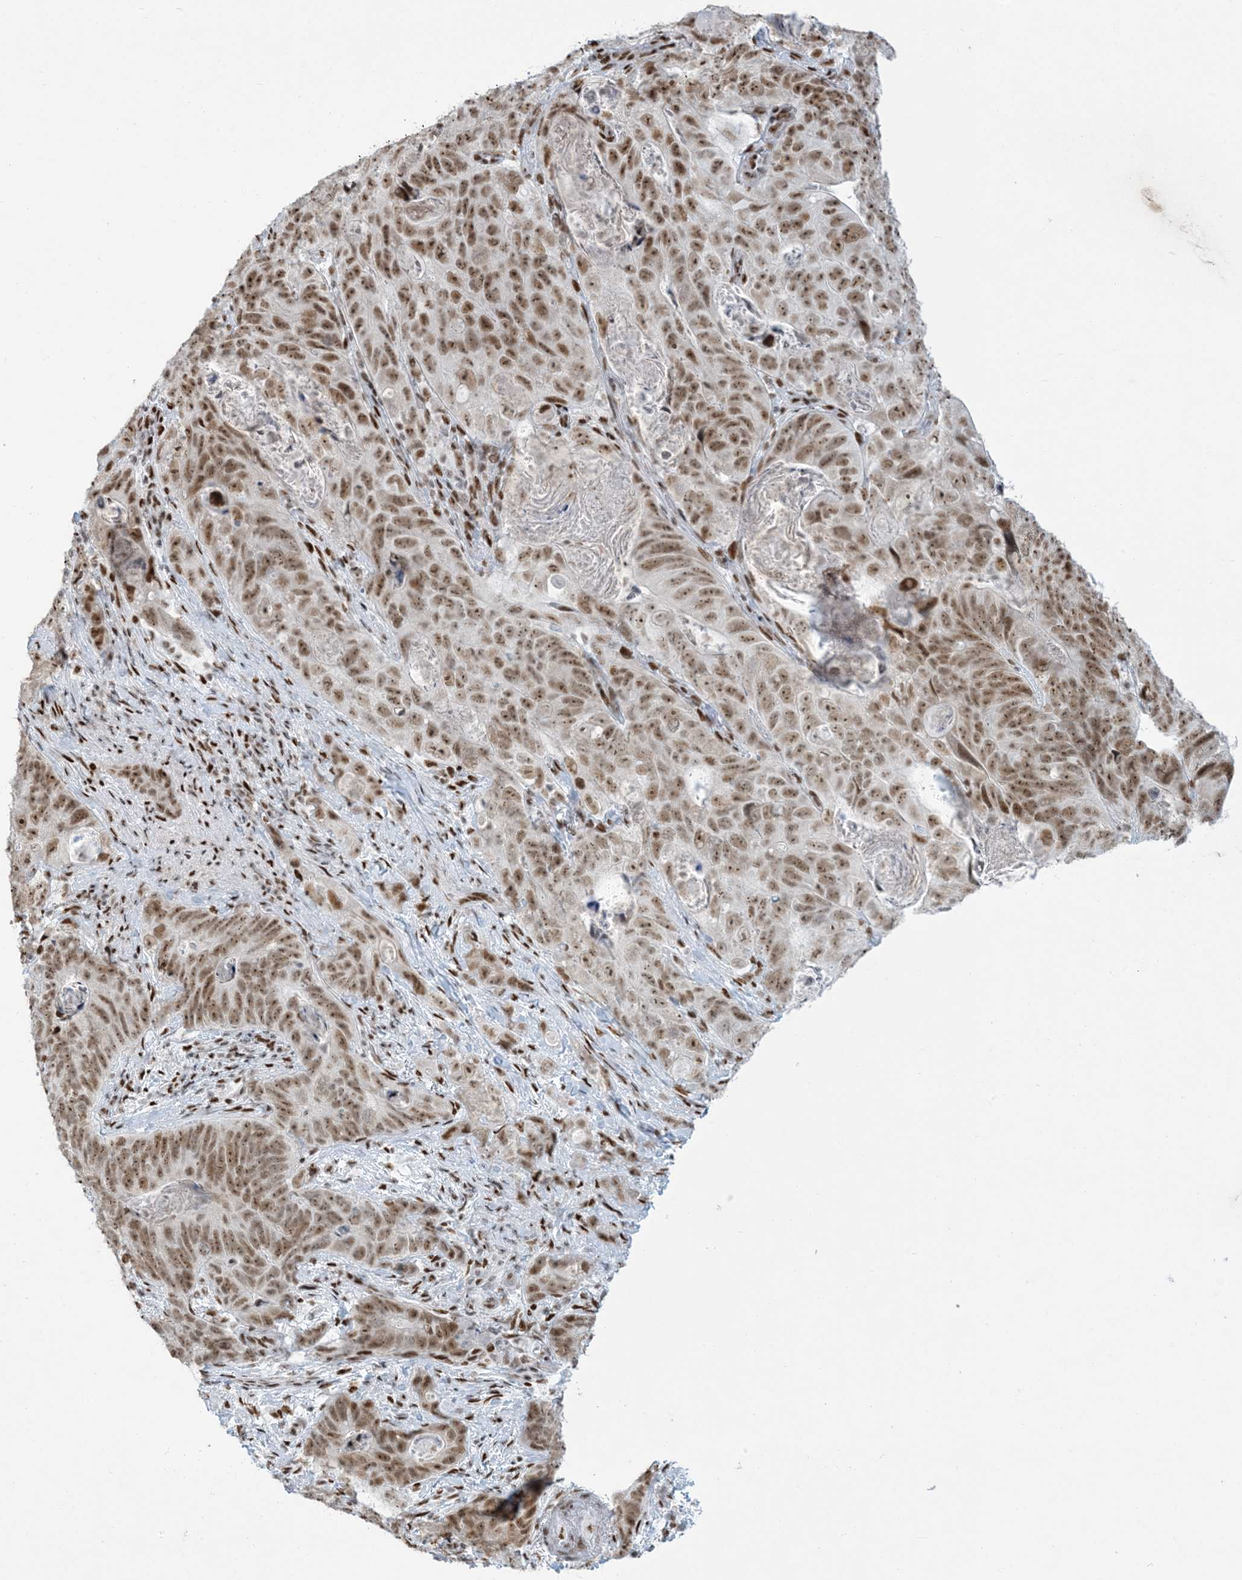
{"staining": {"intensity": "moderate", "quantity": ">75%", "location": "nuclear"}, "tissue": "stomach cancer", "cell_type": "Tumor cells", "image_type": "cancer", "snomed": [{"axis": "morphology", "description": "Normal tissue, NOS"}, {"axis": "morphology", "description": "Adenocarcinoma, NOS"}, {"axis": "topography", "description": "Stomach"}], "caption": "Stomach adenocarcinoma stained for a protein (brown) reveals moderate nuclear positive positivity in approximately >75% of tumor cells.", "gene": "STAG1", "patient": {"sex": "female", "age": 89}}